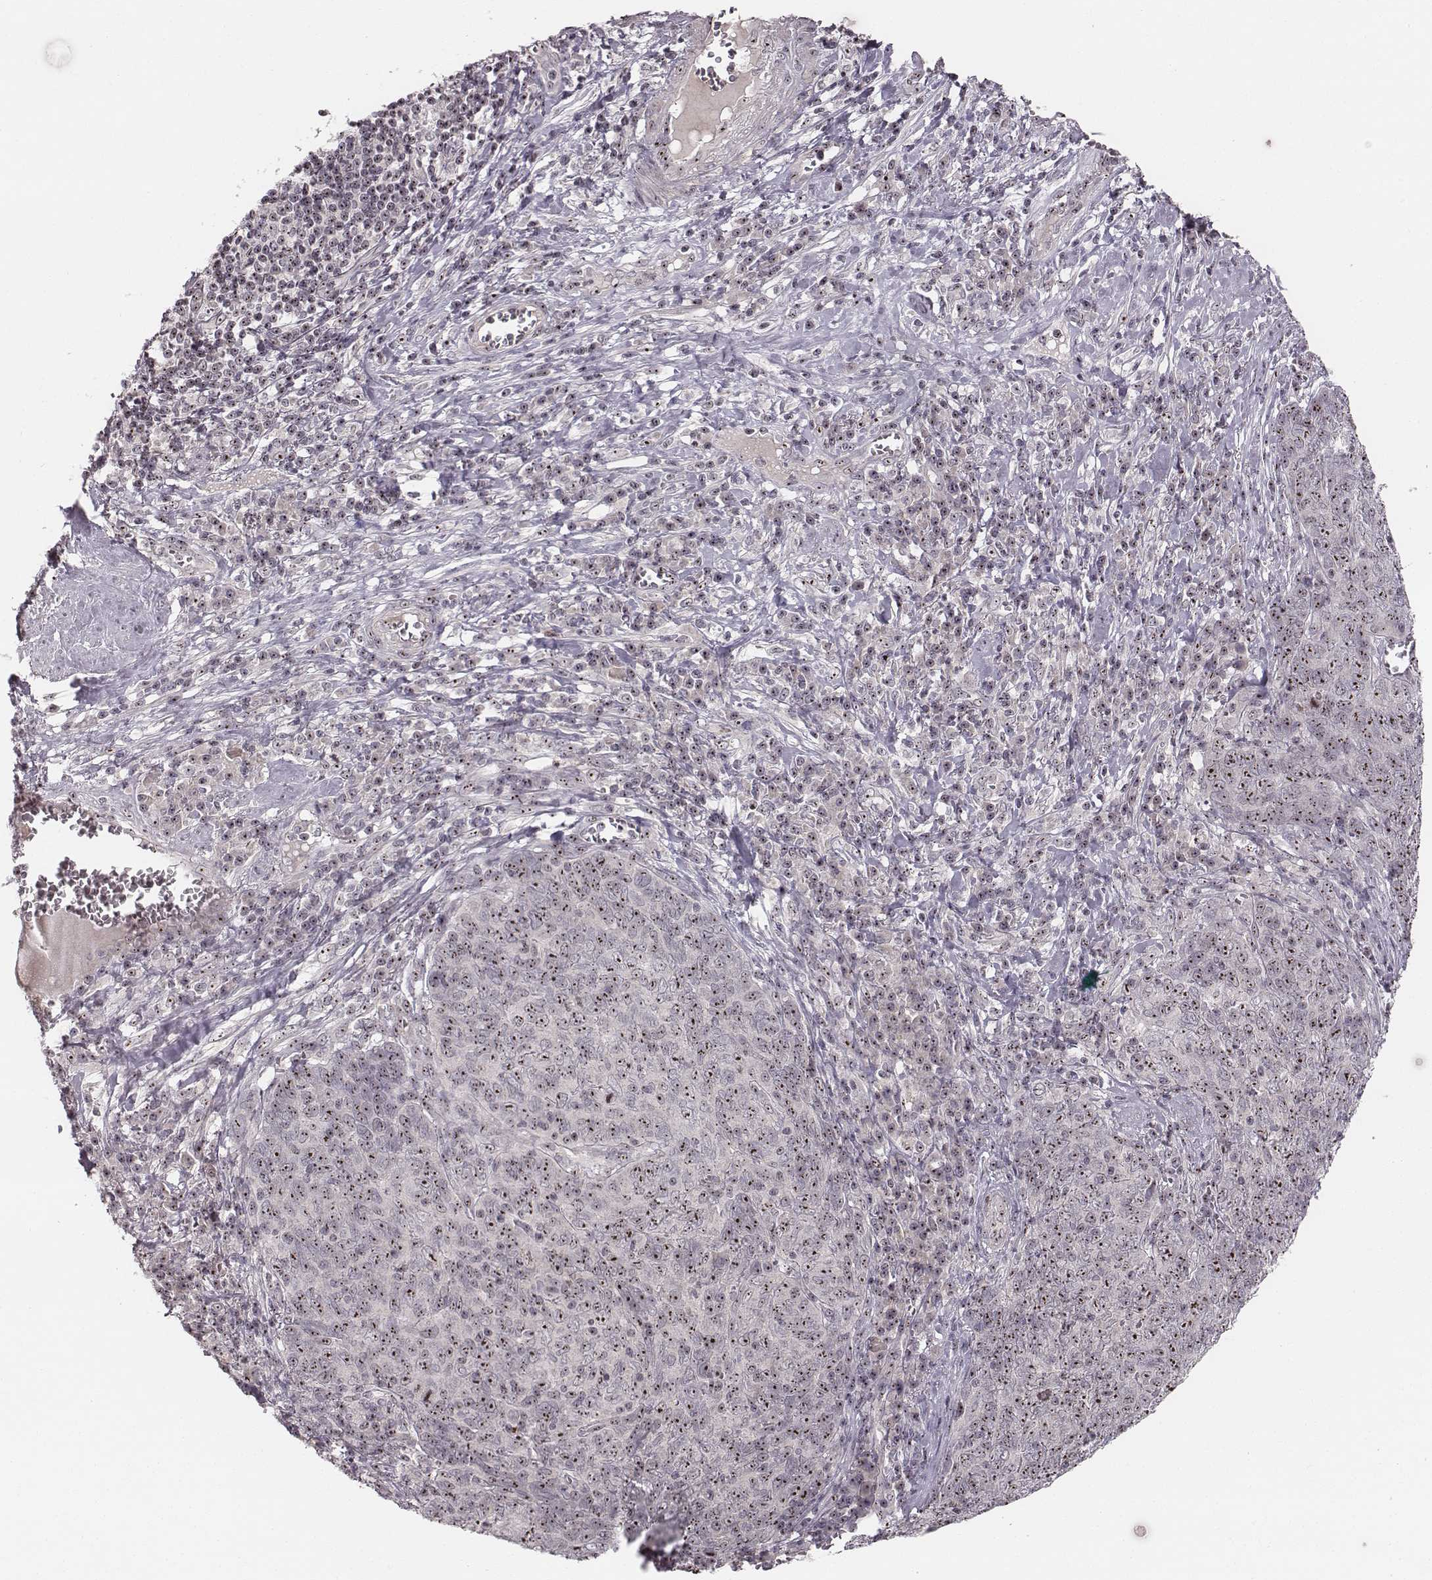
{"staining": {"intensity": "moderate", "quantity": ">75%", "location": "nuclear"}, "tissue": "skin cancer", "cell_type": "Tumor cells", "image_type": "cancer", "snomed": [{"axis": "morphology", "description": "Squamous cell carcinoma, NOS"}, {"axis": "topography", "description": "Skin"}, {"axis": "topography", "description": "Anal"}], "caption": "About >75% of tumor cells in squamous cell carcinoma (skin) demonstrate moderate nuclear protein positivity as visualized by brown immunohistochemical staining.", "gene": "NOP56", "patient": {"sex": "female", "age": 51}}